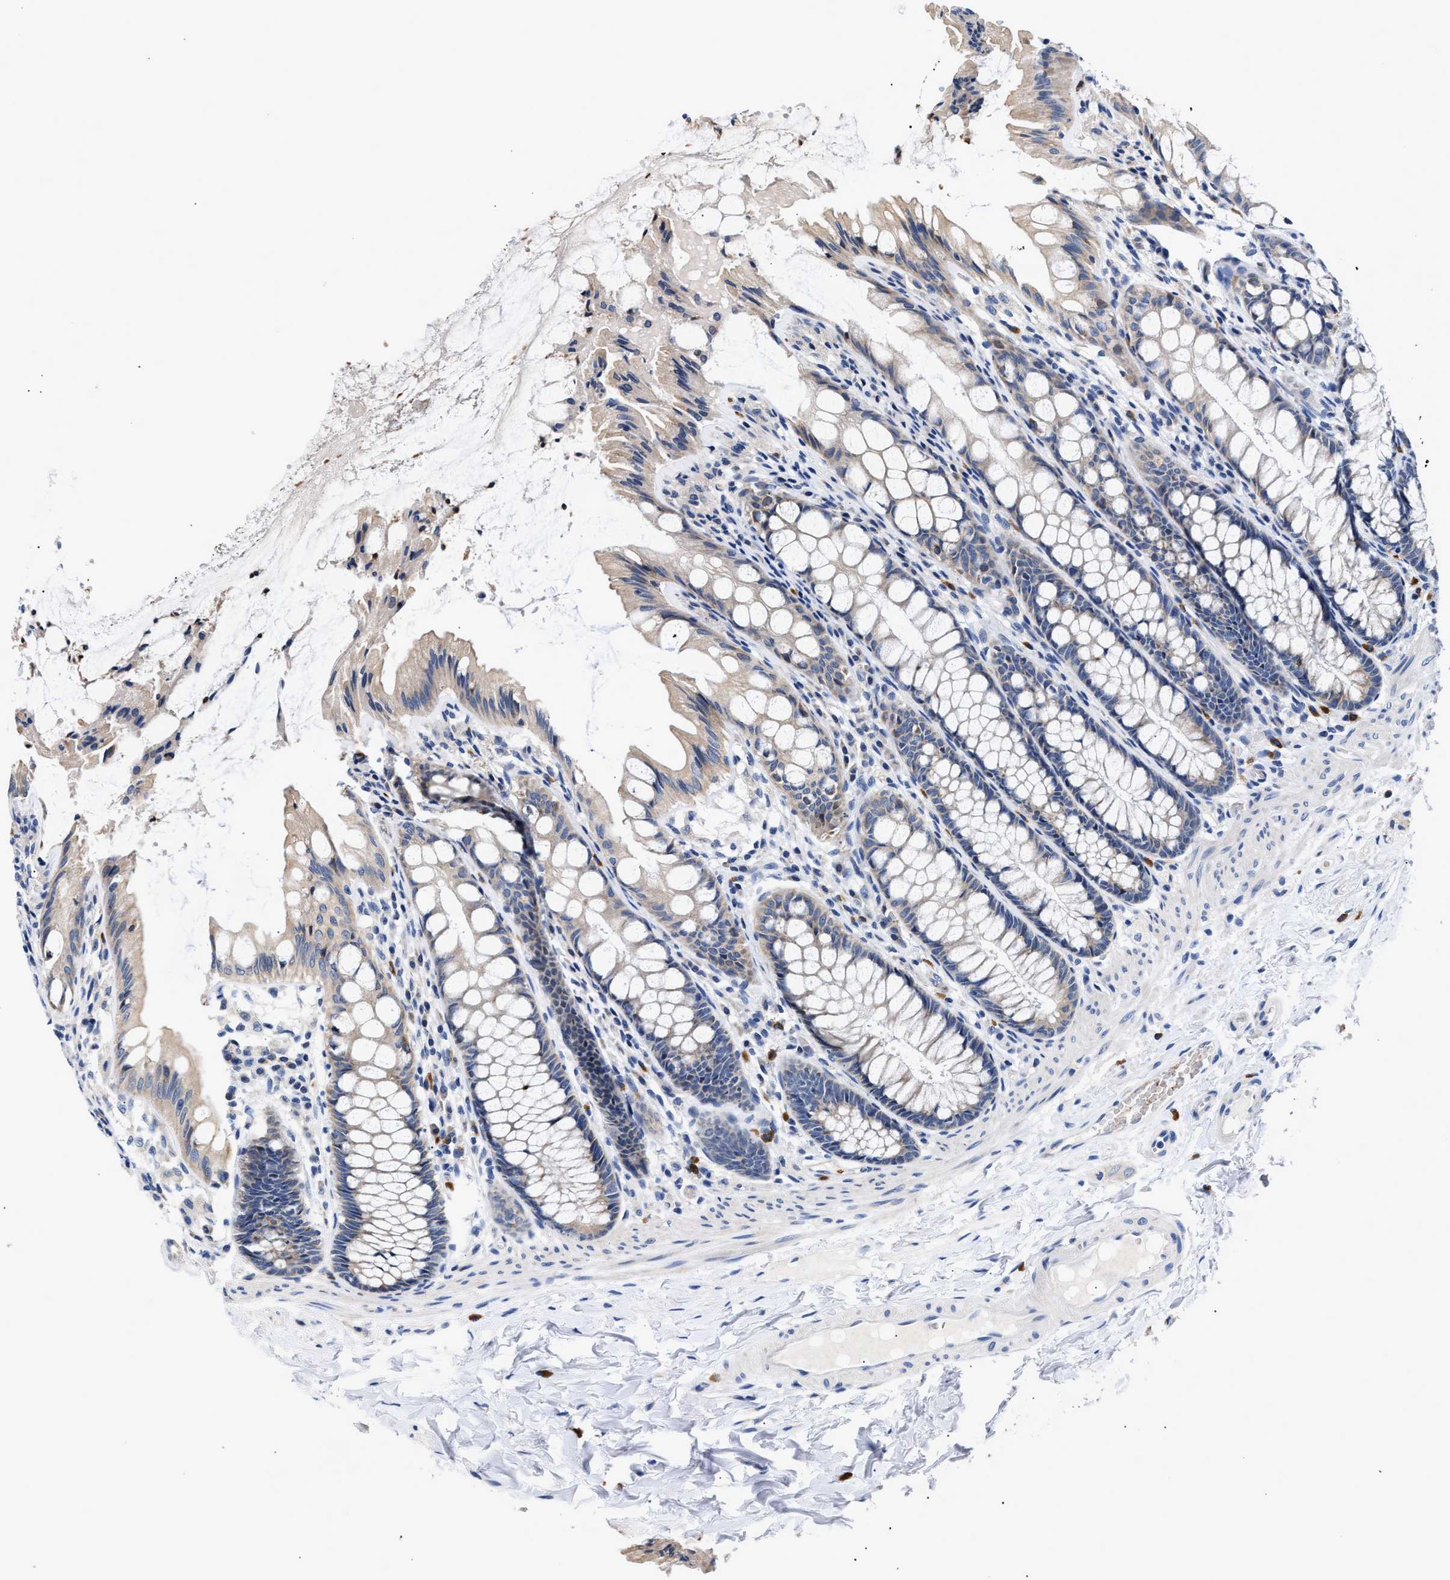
{"staining": {"intensity": "negative", "quantity": "none", "location": "none"}, "tissue": "colon", "cell_type": "Endothelial cells", "image_type": "normal", "snomed": [{"axis": "morphology", "description": "Normal tissue, NOS"}, {"axis": "topography", "description": "Colon"}], "caption": "The immunohistochemistry (IHC) micrograph has no significant expression in endothelial cells of colon.", "gene": "RINT1", "patient": {"sex": "male", "age": 47}}